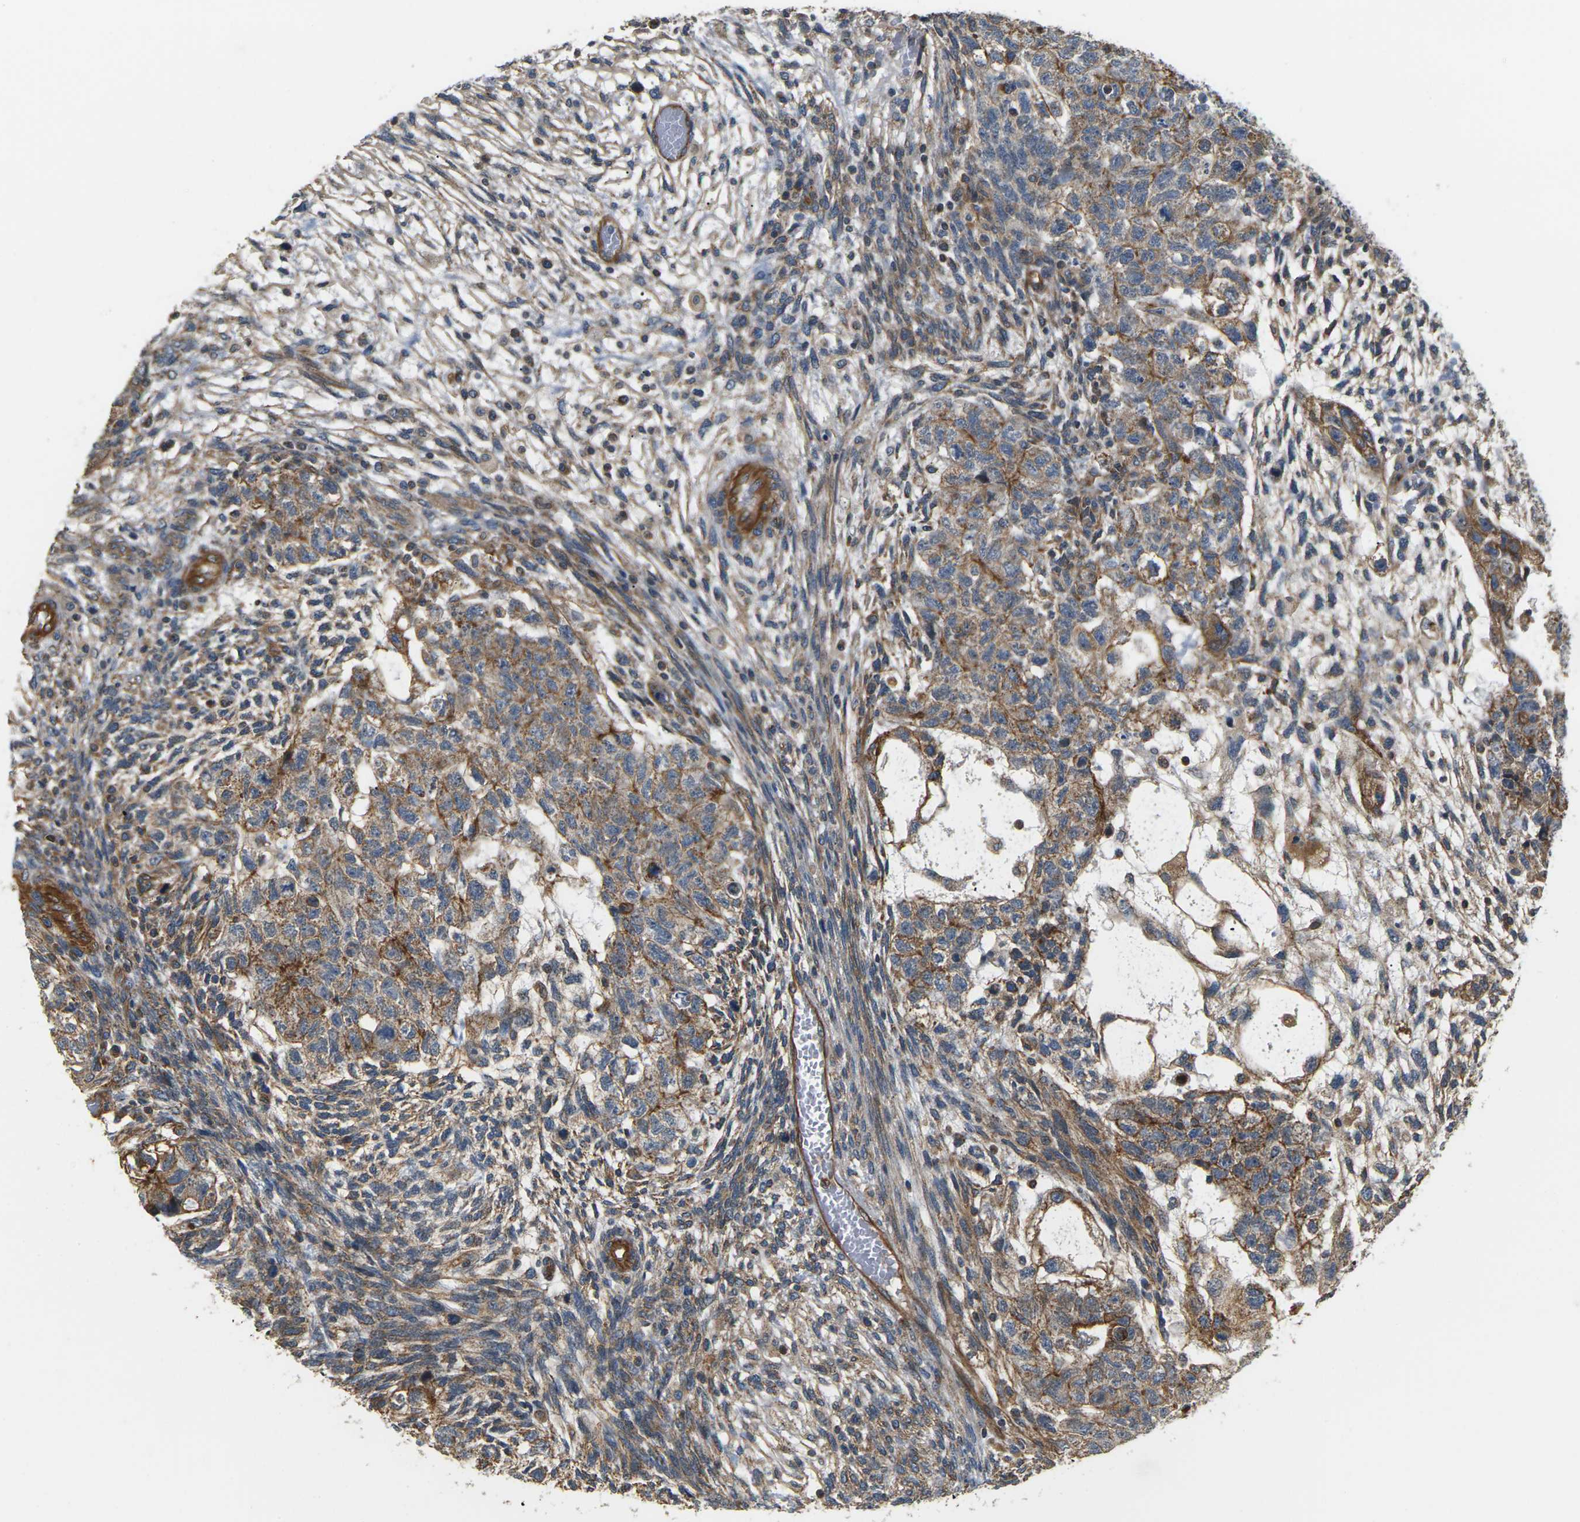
{"staining": {"intensity": "moderate", "quantity": ">75%", "location": "cytoplasmic/membranous"}, "tissue": "testis cancer", "cell_type": "Tumor cells", "image_type": "cancer", "snomed": [{"axis": "morphology", "description": "Normal tissue, NOS"}, {"axis": "morphology", "description": "Carcinoma, Embryonal, NOS"}, {"axis": "topography", "description": "Testis"}], "caption": "Testis cancer was stained to show a protein in brown. There is medium levels of moderate cytoplasmic/membranous staining in approximately >75% of tumor cells.", "gene": "PCDHB4", "patient": {"sex": "male", "age": 36}}